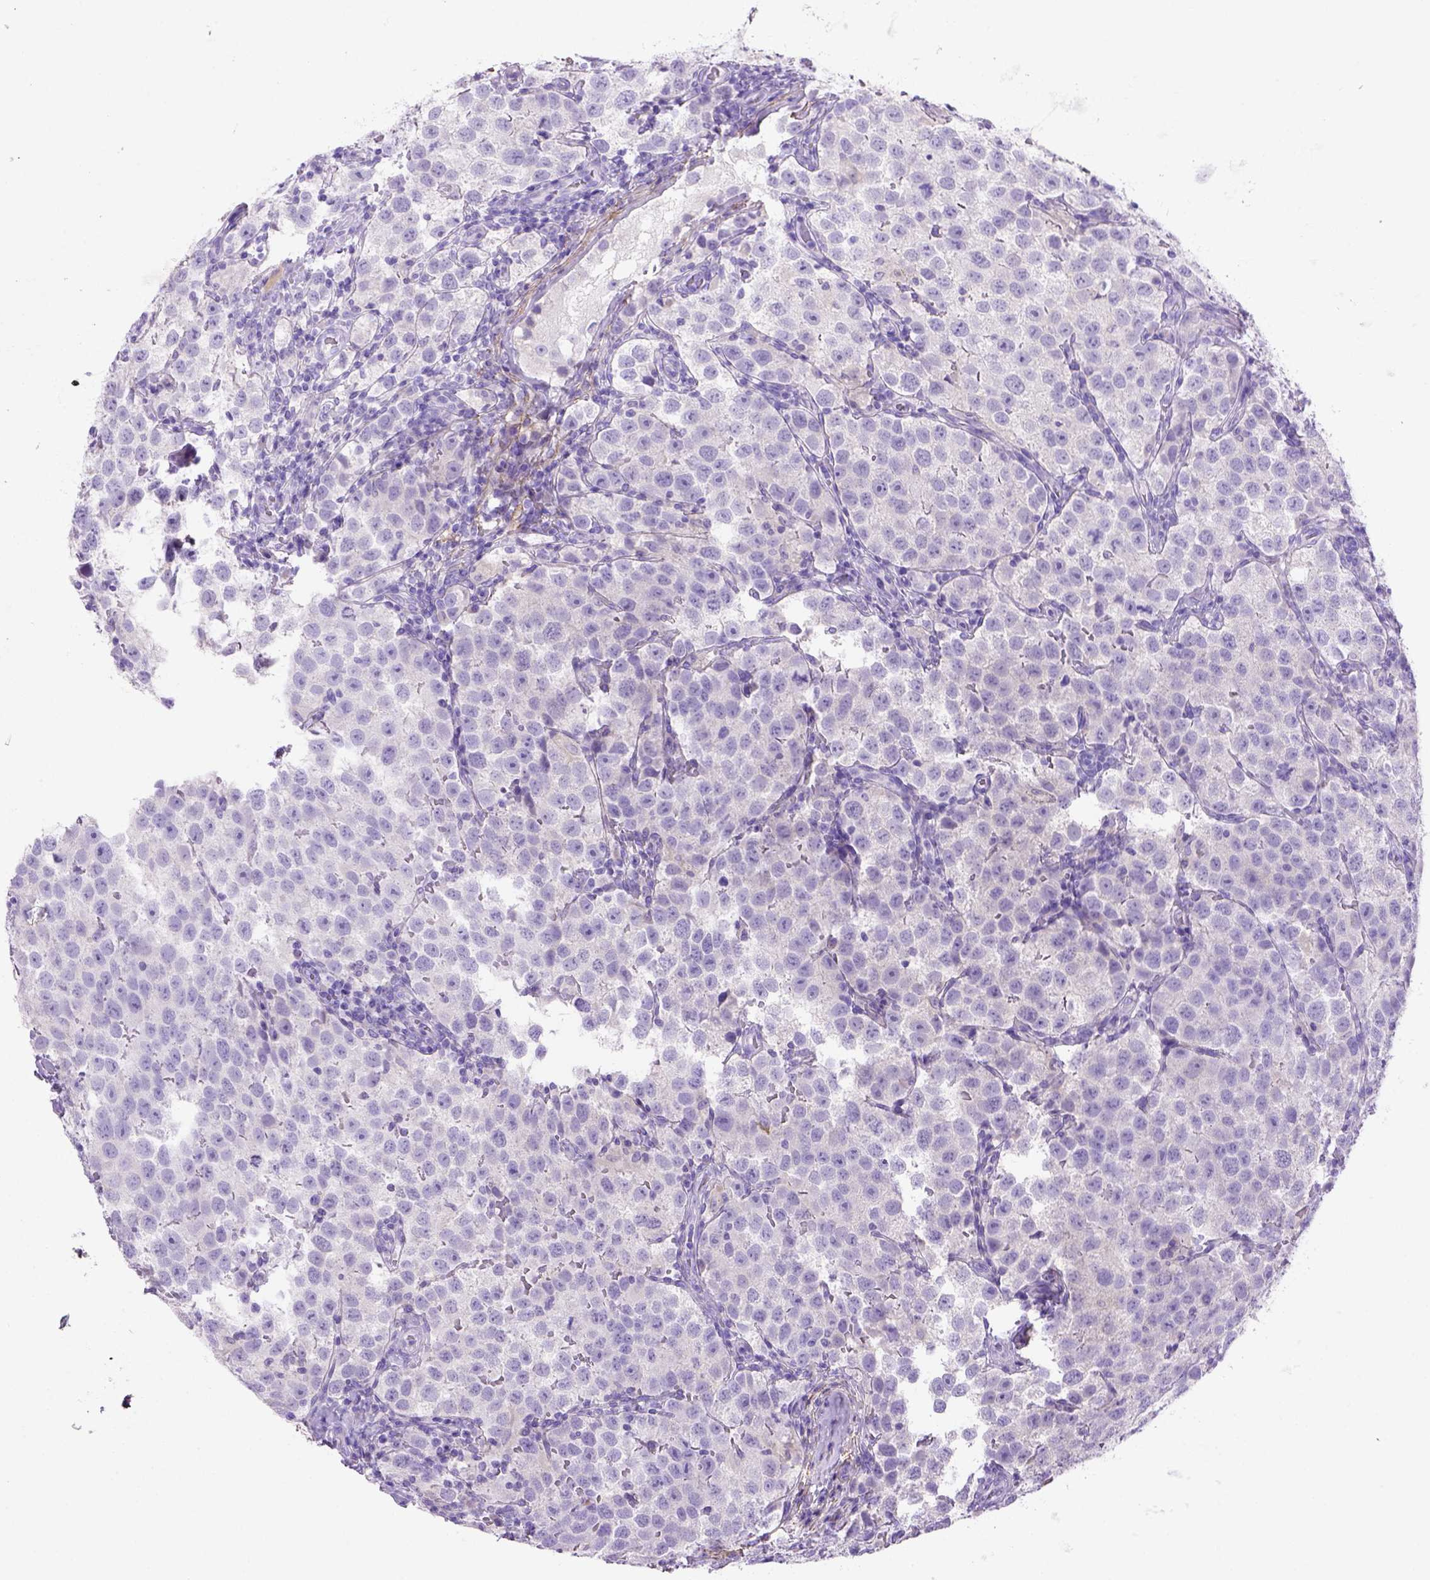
{"staining": {"intensity": "negative", "quantity": "none", "location": "none"}, "tissue": "testis cancer", "cell_type": "Tumor cells", "image_type": "cancer", "snomed": [{"axis": "morphology", "description": "Seminoma, NOS"}, {"axis": "topography", "description": "Testis"}], "caption": "A high-resolution photomicrograph shows immunohistochemistry (IHC) staining of testis cancer, which exhibits no significant staining in tumor cells.", "gene": "SIRPD", "patient": {"sex": "male", "age": 37}}